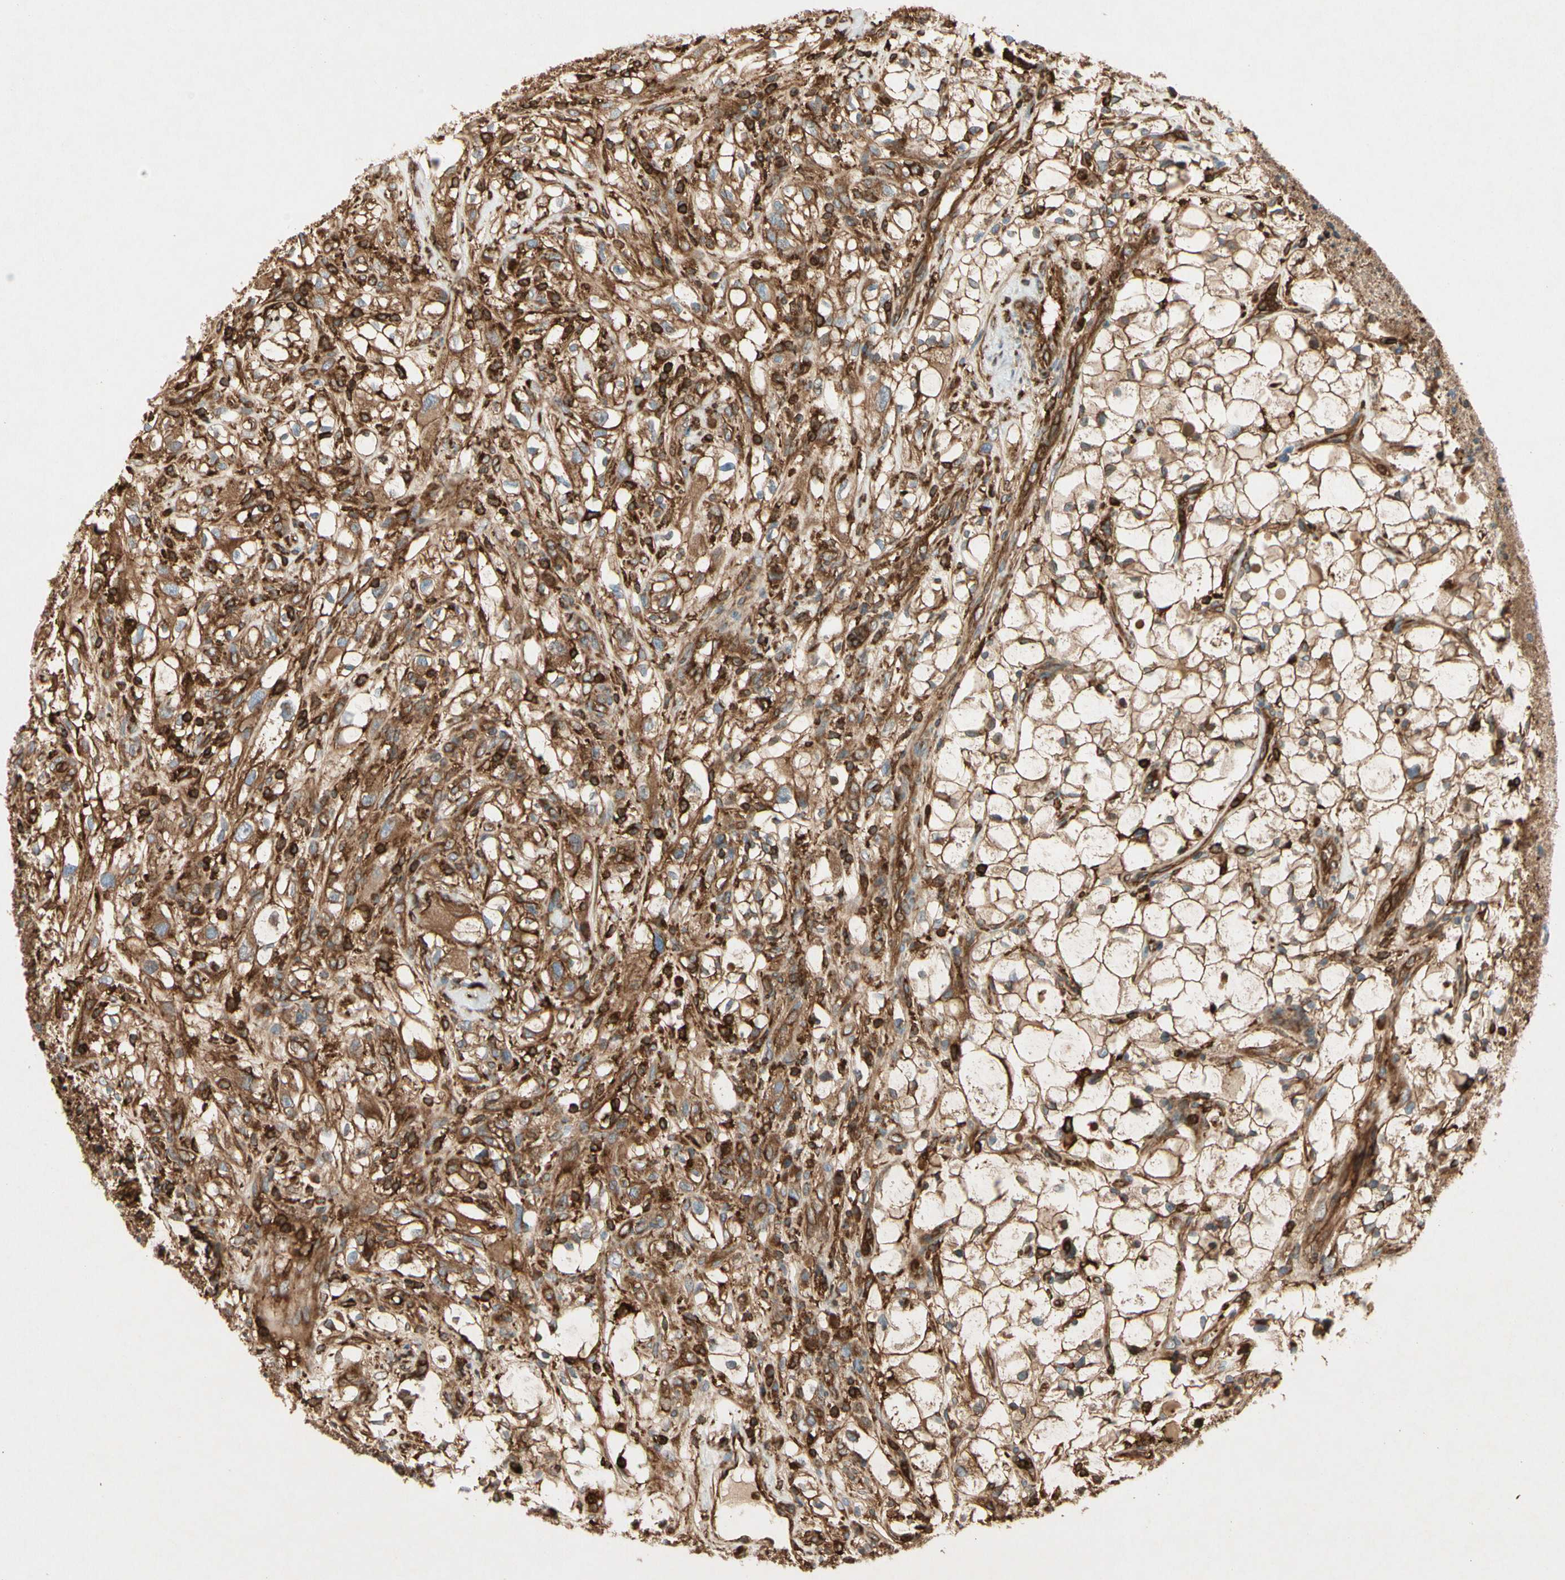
{"staining": {"intensity": "strong", "quantity": ">75%", "location": "cytoplasmic/membranous"}, "tissue": "renal cancer", "cell_type": "Tumor cells", "image_type": "cancer", "snomed": [{"axis": "morphology", "description": "Adenocarcinoma, NOS"}, {"axis": "topography", "description": "Kidney"}], "caption": "This micrograph shows IHC staining of renal cancer (adenocarcinoma), with high strong cytoplasmic/membranous positivity in about >75% of tumor cells.", "gene": "ARPC2", "patient": {"sex": "female", "age": 60}}